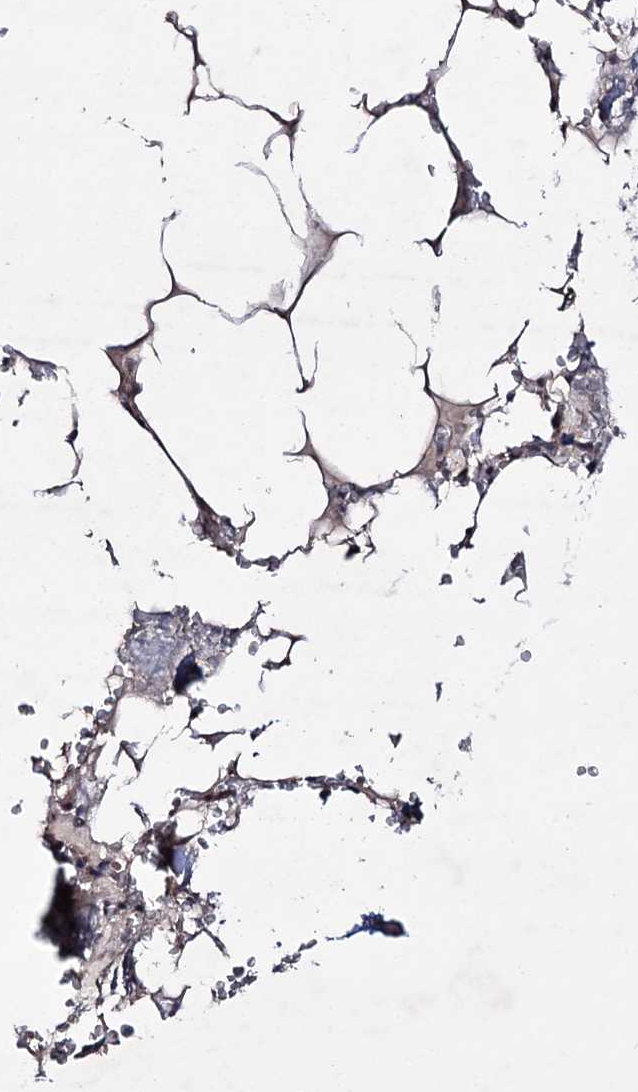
{"staining": {"intensity": "weak", "quantity": "25%-75%", "location": "cytoplasmic/membranous,nuclear"}, "tissue": "bone marrow", "cell_type": "Hematopoietic cells", "image_type": "normal", "snomed": [{"axis": "morphology", "description": "Normal tissue, NOS"}, {"axis": "topography", "description": "Bone marrow"}], "caption": "The image reveals immunohistochemical staining of benign bone marrow. There is weak cytoplasmic/membranous,nuclear expression is appreciated in approximately 25%-75% of hematopoietic cells.", "gene": "HOXC11", "patient": {"sex": "male", "age": 70}}